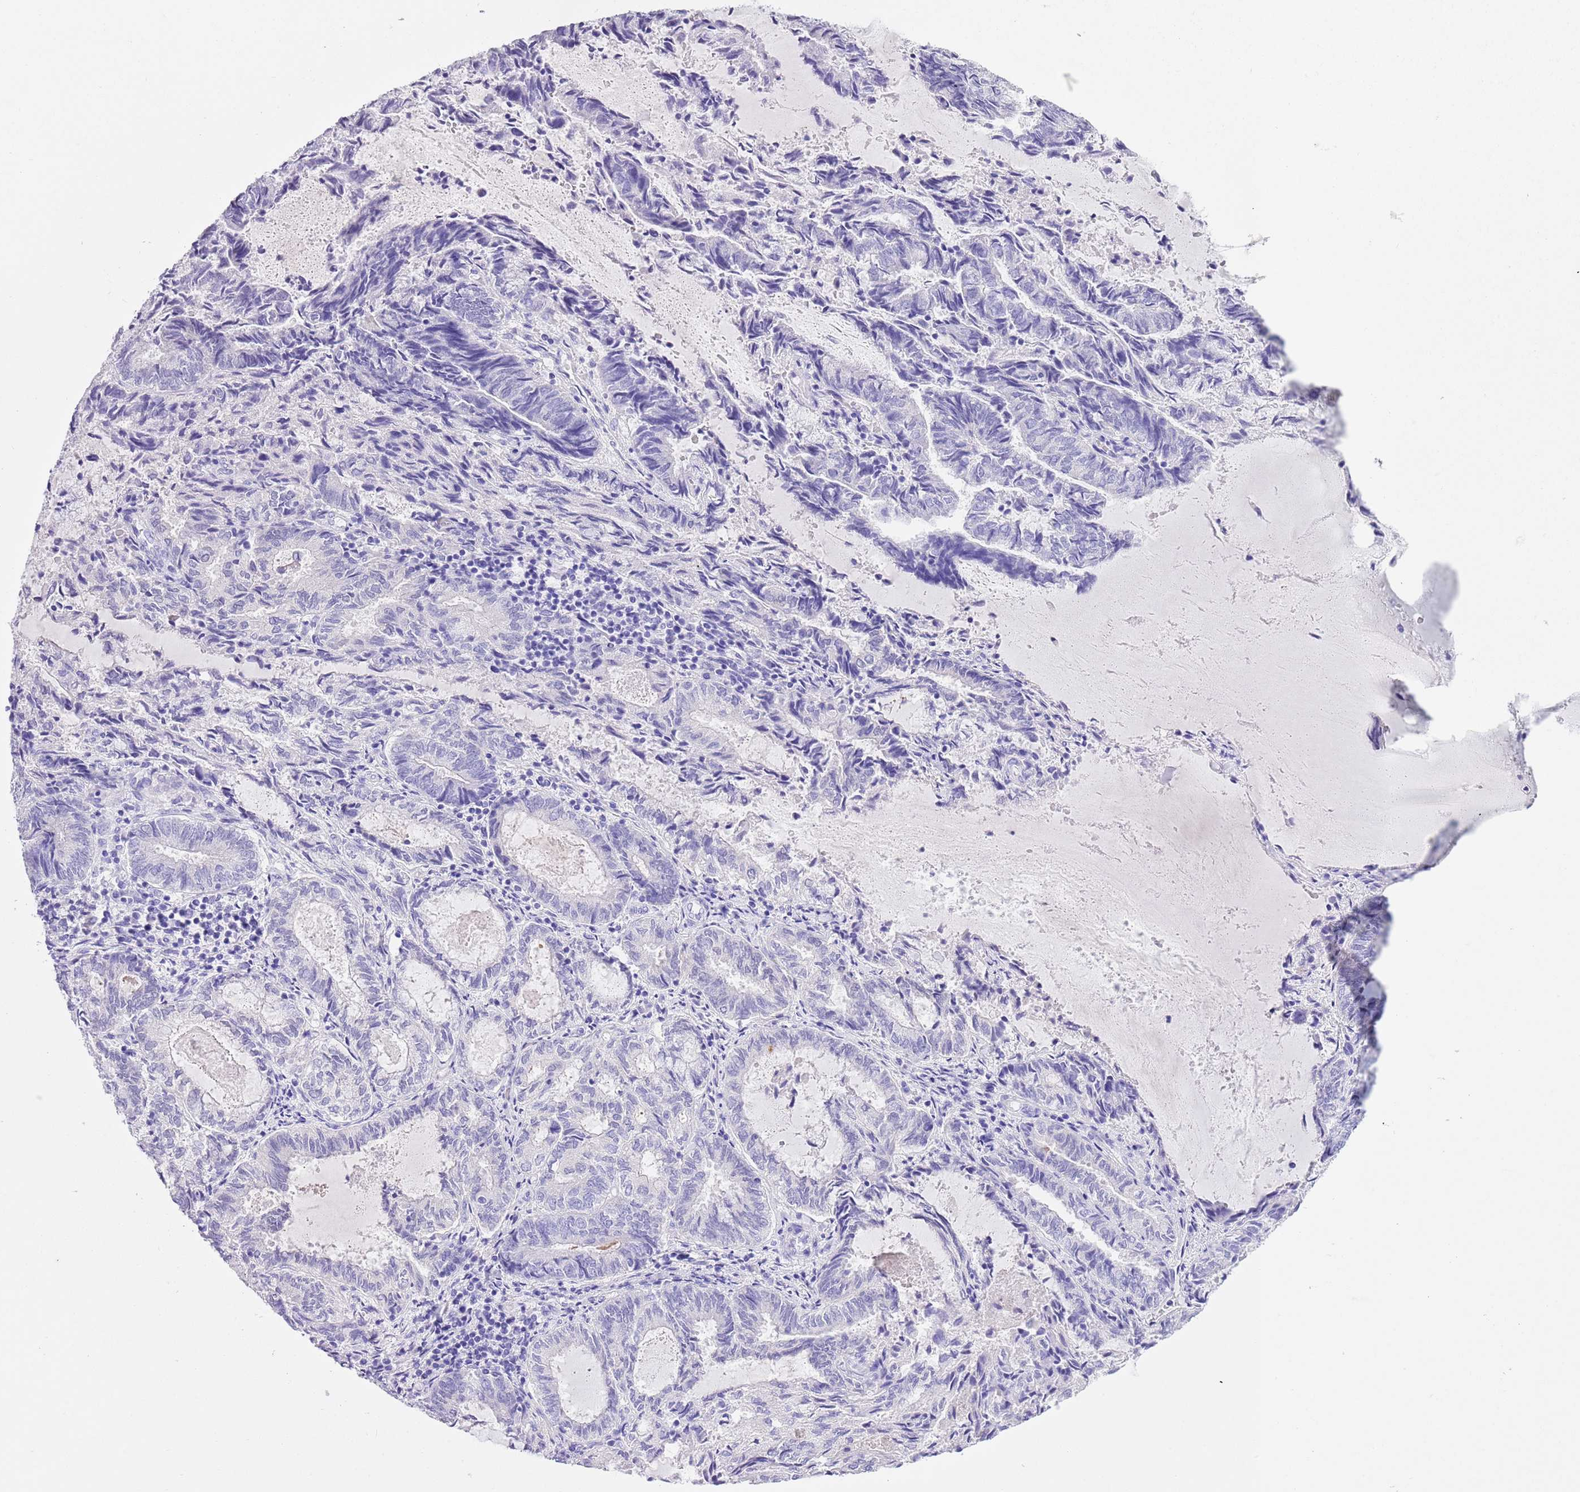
{"staining": {"intensity": "negative", "quantity": "none", "location": "none"}, "tissue": "endometrial cancer", "cell_type": "Tumor cells", "image_type": "cancer", "snomed": [{"axis": "morphology", "description": "Adenocarcinoma, NOS"}, {"axis": "topography", "description": "Endometrium"}], "caption": "IHC image of human endometrial cancer stained for a protein (brown), which reveals no expression in tumor cells. Nuclei are stained in blue.", "gene": "TMEM185B", "patient": {"sex": "female", "age": 80}}